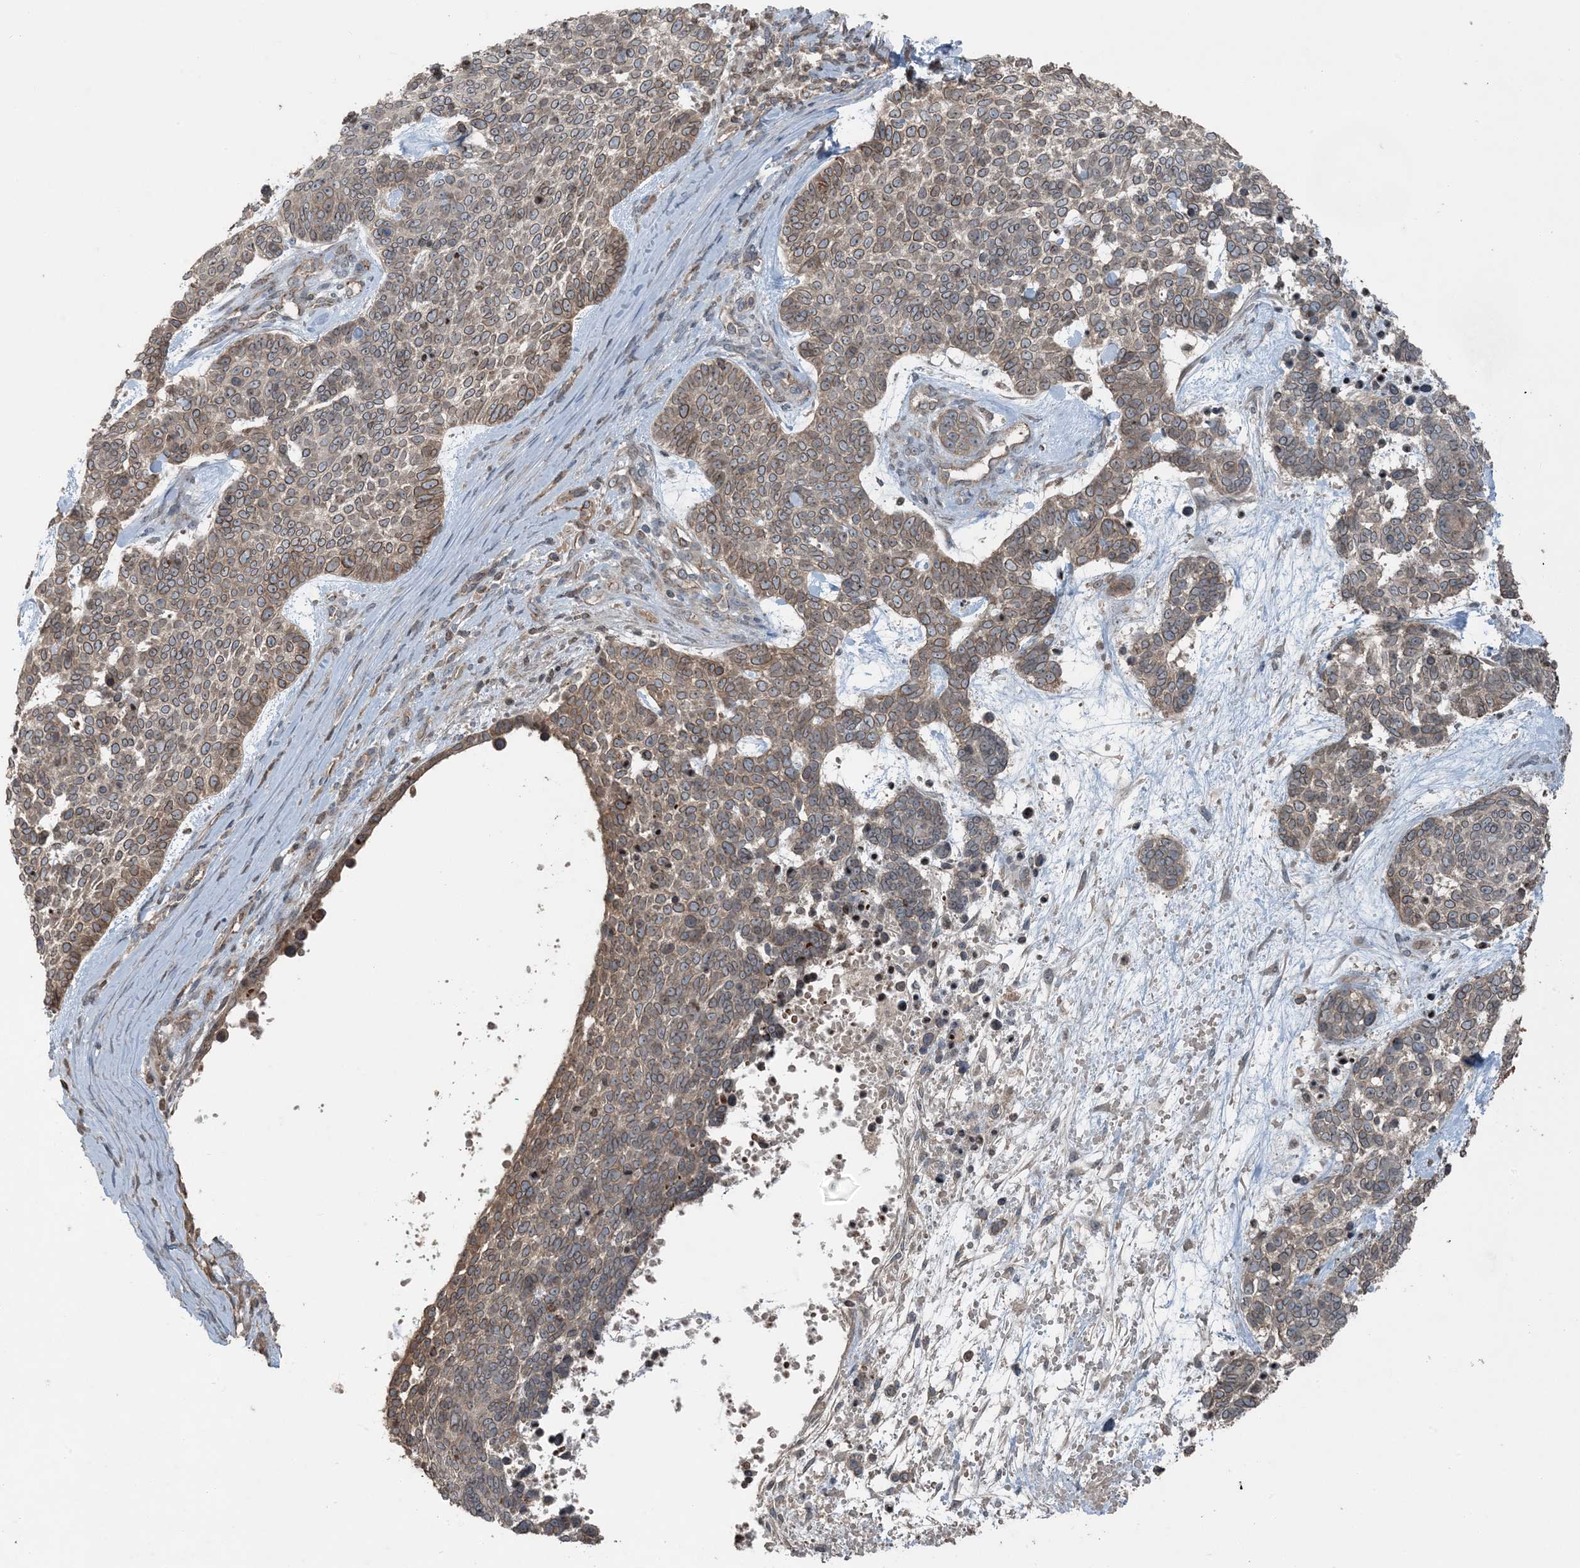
{"staining": {"intensity": "moderate", "quantity": ">75%", "location": "cytoplasmic/membranous,nuclear"}, "tissue": "skin cancer", "cell_type": "Tumor cells", "image_type": "cancer", "snomed": [{"axis": "morphology", "description": "Basal cell carcinoma"}, {"axis": "topography", "description": "Skin"}], "caption": "A brown stain highlights moderate cytoplasmic/membranous and nuclear expression of a protein in human skin cancer tumor cells. Immunohistochemistry (ihc) stains the protein in brown and the nuclei are stained blue.", "gene": "ZFAND2B", "patient": {"sex": "female", "age": 81}}